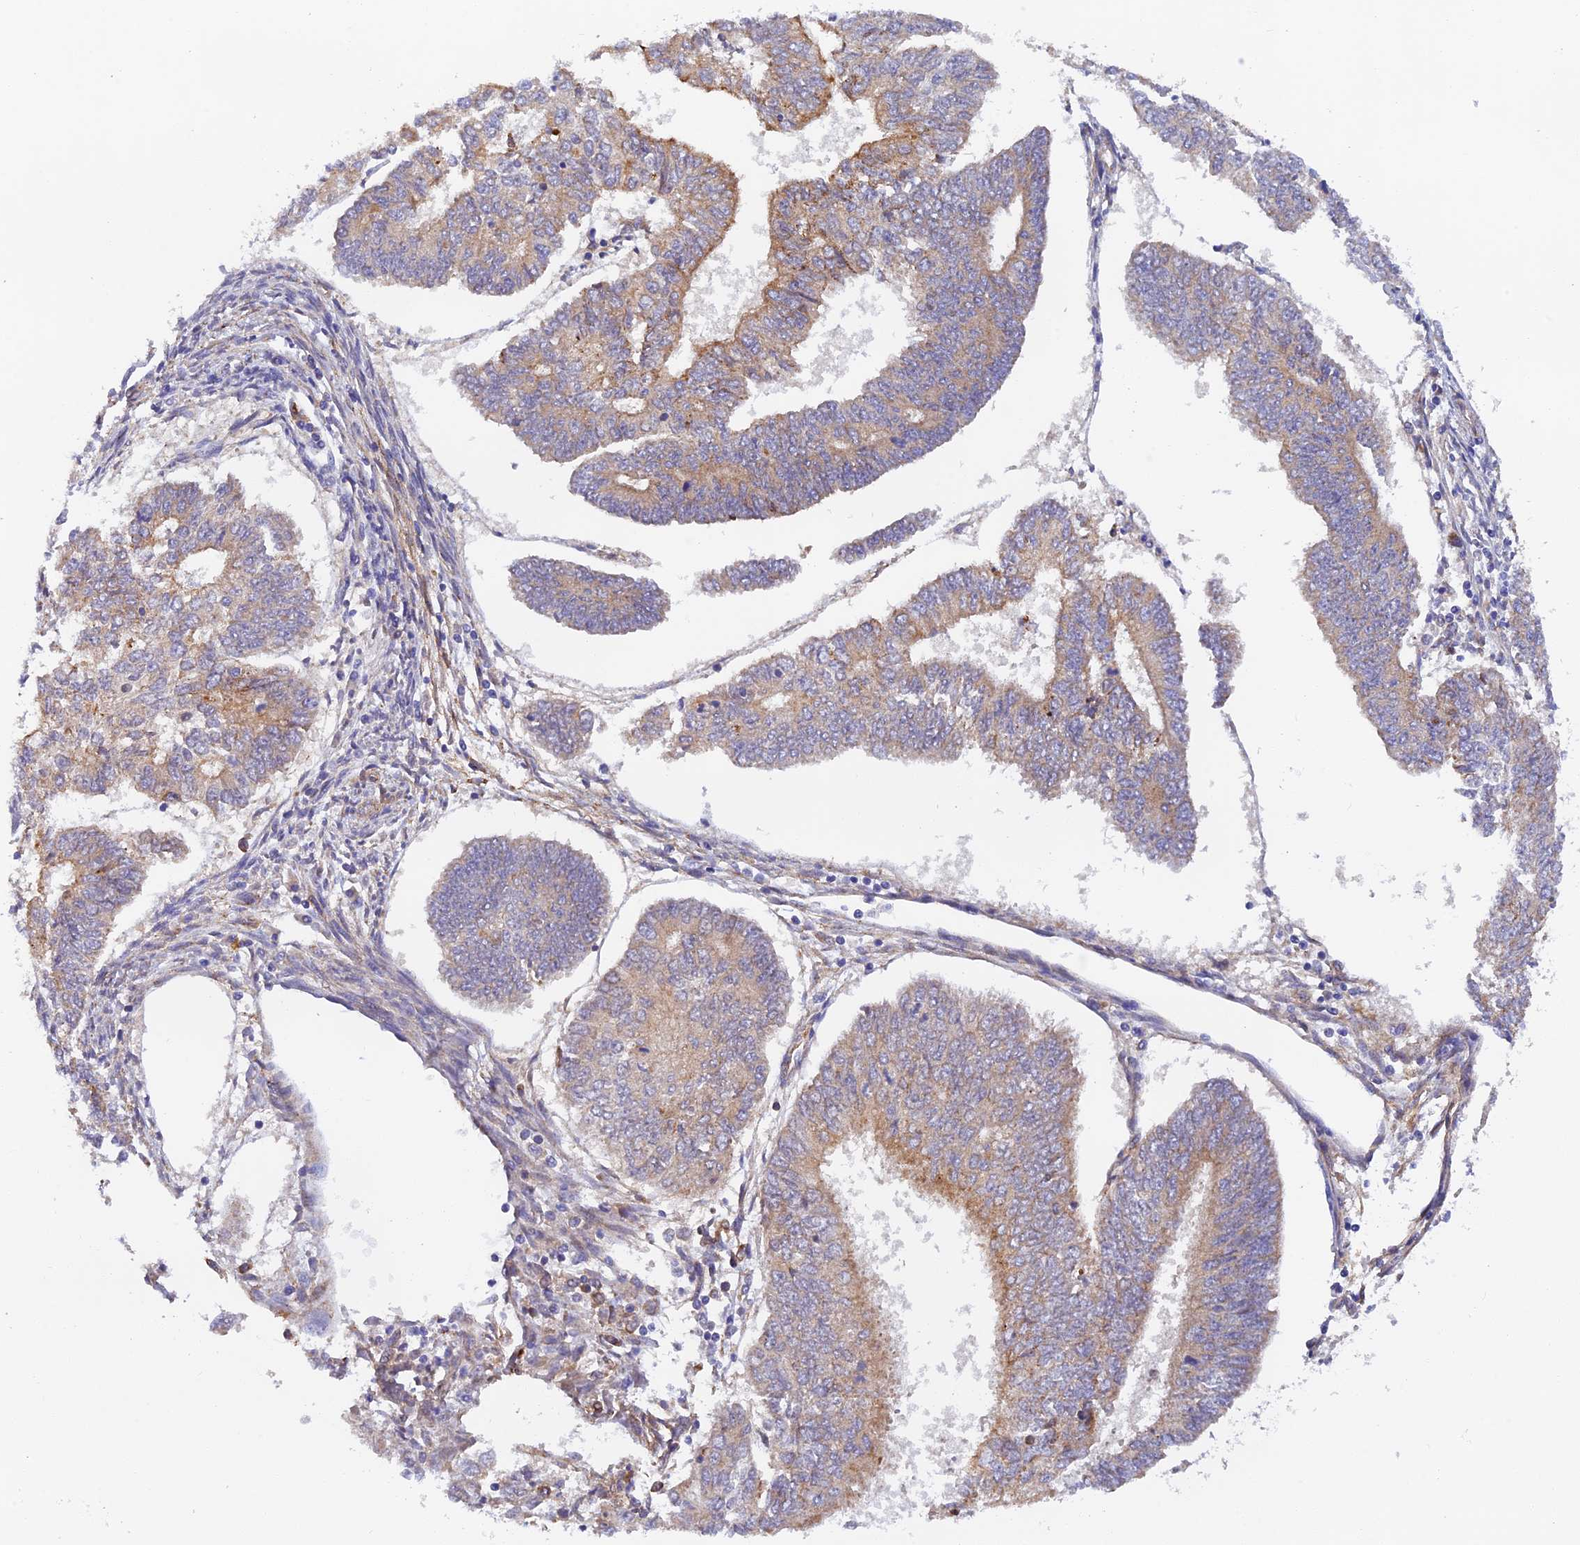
{"staining": {"intensity": "moderate", "quantity": "25%-75%", "location": "cytoplasmic/membranous"}, "tissue": "endometrial cancer", "cell_type": "Tumor cells", "image_type": "cancer", "snomed": [{"axis": "morphology", "description": "Adenocarcinoma, NOS"}, {"axis": "topography", "description": "Endometrium"}], "caption": "A medium amount of moderate cytoplasmic/membranous staining is present in approximately 25%-75% of tumor cells in endometrial cancer (adenocarcinoma) tissue.", "gene": "RANBP6", "patient": {"sex": "female", "age": 68}}